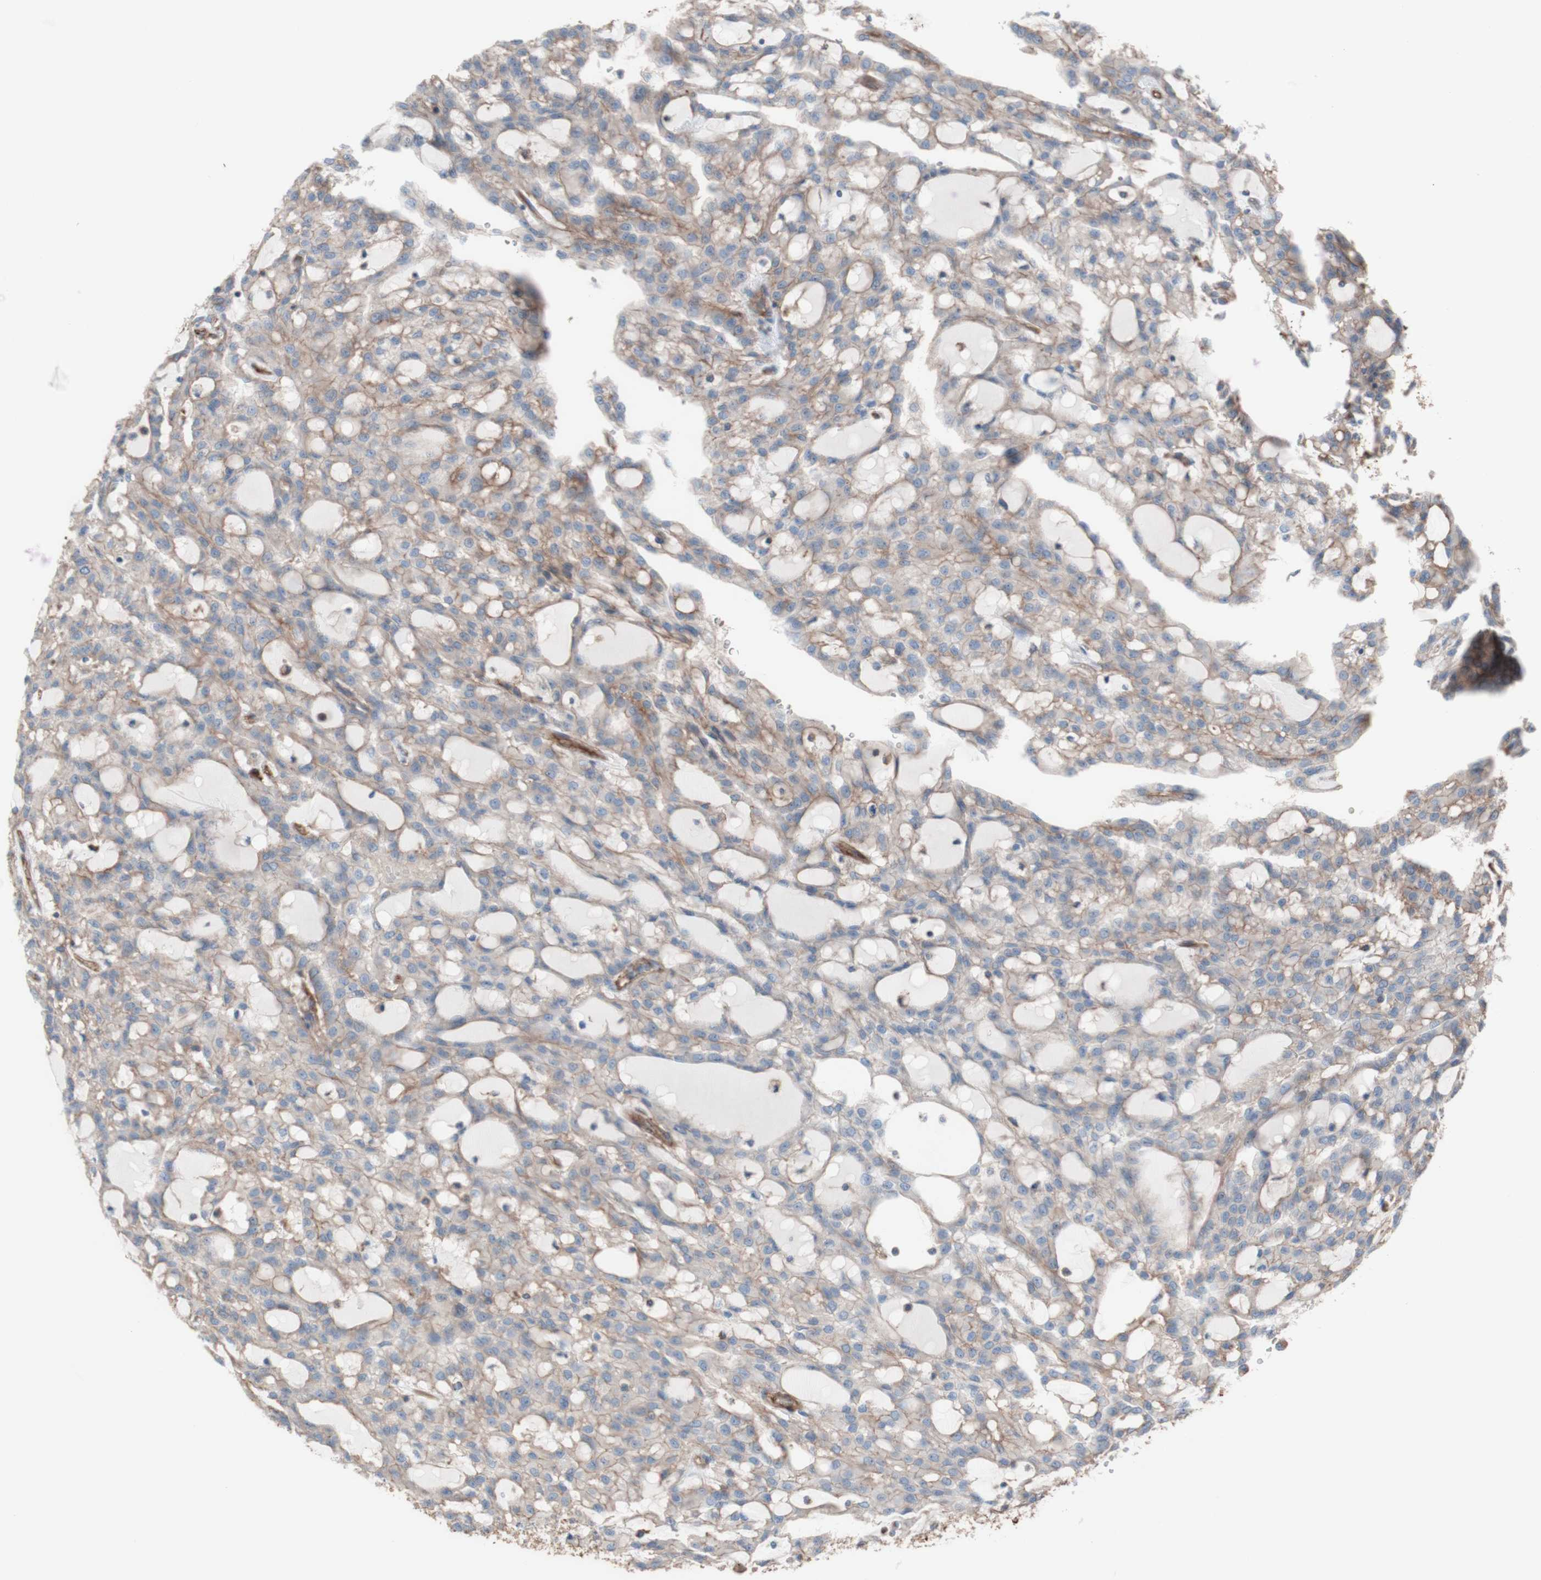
{"staining": {"intensity": "weak", "quantity": "25%-75%", "location": "cytoplasmic/membranous"}, "tissue": "renal cancer", "cell_type": "Tumor cells", "image_type": "cancer", "snomed": [{"axis": "morphology", "description": "Adenocarcinoma, NOS"}, {"axis": "topography", "description": "Kidney"}], "caption": "The micrograph exhibits a brown stain indicating the presence of a protein in the cytoplasmic/membranous of tumor cells in adenocarcinoma (renal).", "gene": "CD46", "patient": {"sex": "male", "age": 63}}